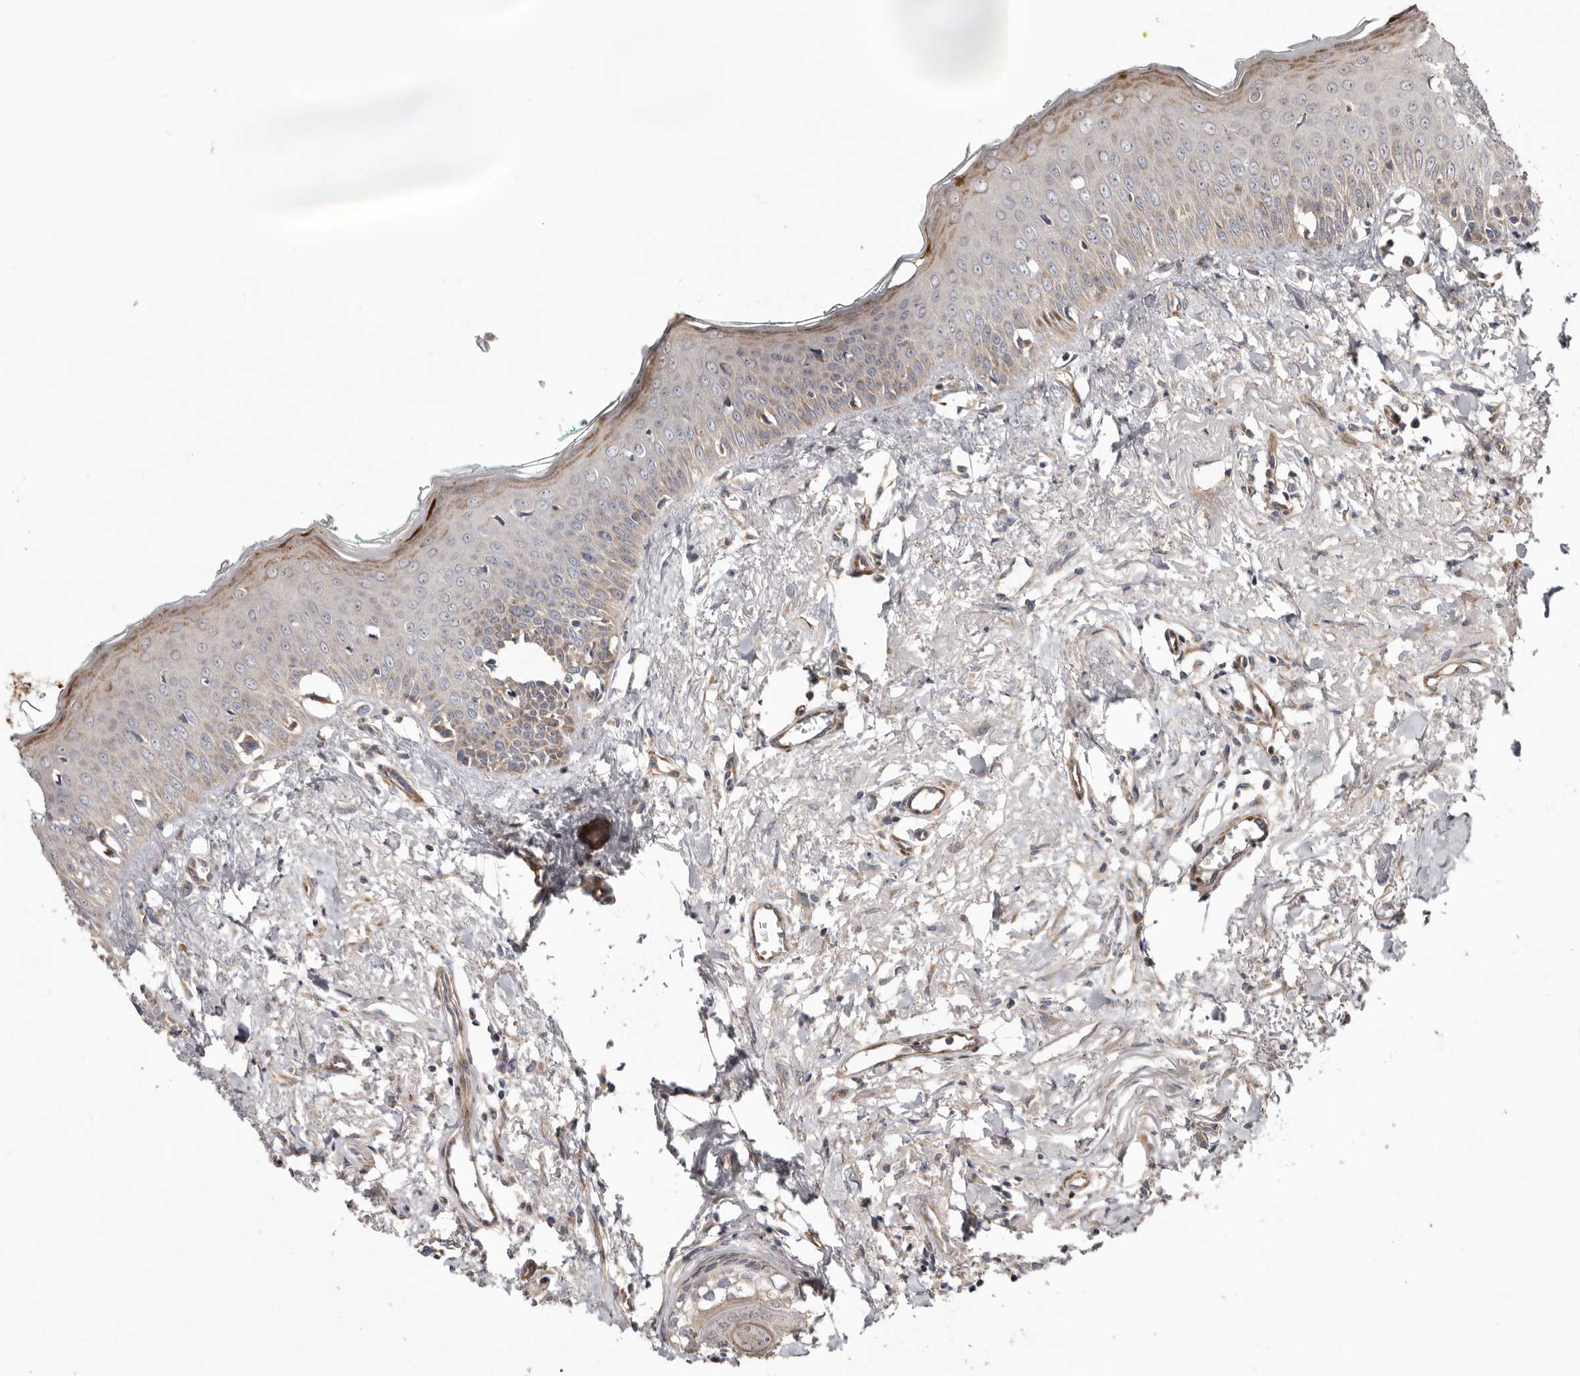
{"staining": {"intensity": "moderate", "quantity": "<25%", "location": "cytoplasmic/membranous"}, "tissue": "oral mucosa", "cell_type": "Squamous epithelial cells", "image_type": "normal", "snomed": [{"axis": "morphology", "description": "Normal tissue, NOS"}, {"axis": "topography", "description": "Oral tissue"}], "caption": "IHC image of benign oral mucosa: oral mucosa stained using immunohistochemistry (IHC) exhibits low levels of moderate protein expression localized specifically in the cytoplasmic/membranous of squamous epithelial cells, appearing as a cytoplasmic/membranous brown color.", "gene": "PROKR1", "patient": {"sex": "female", "age": 70}}